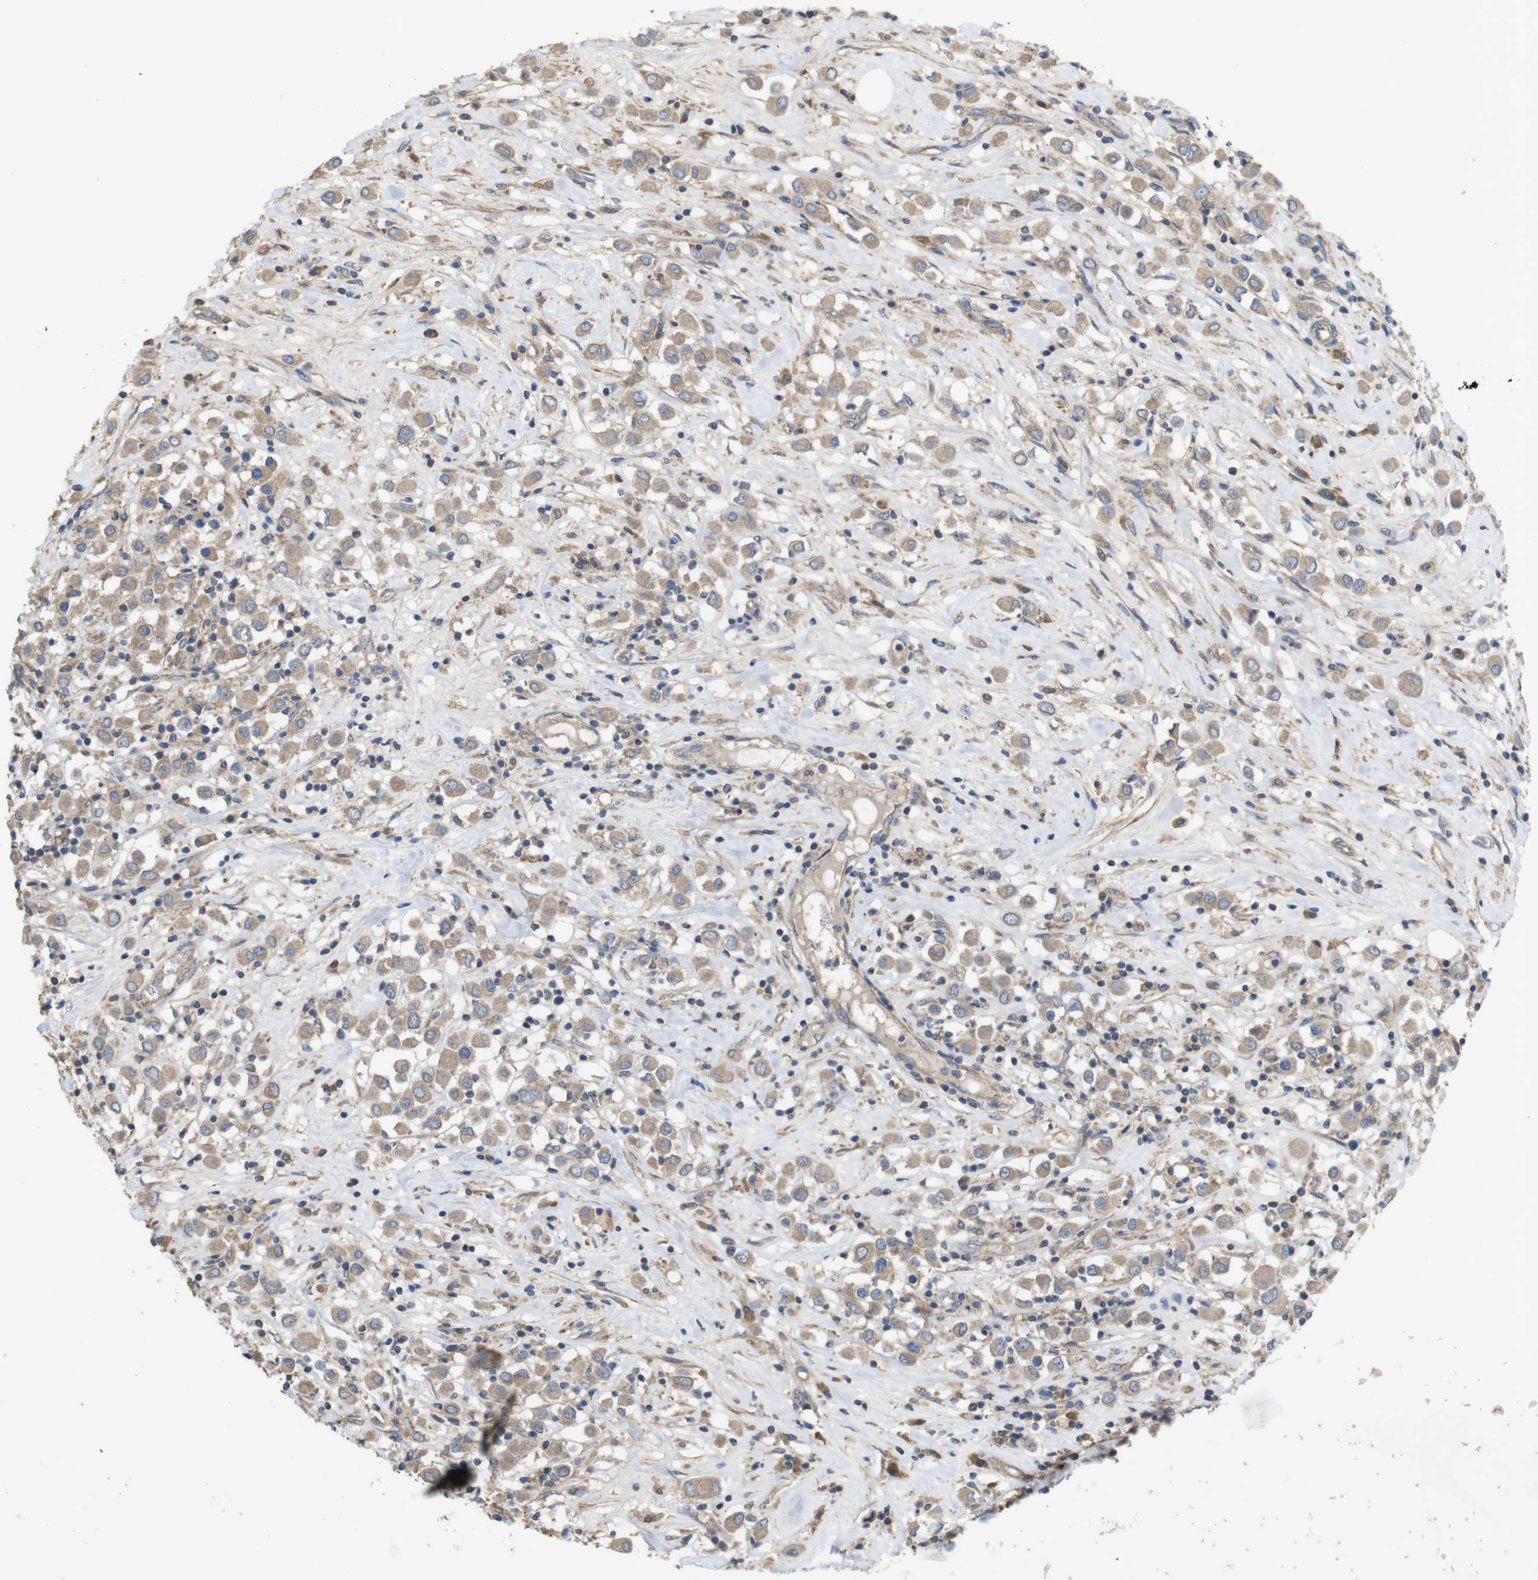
{"staining": {"intensity": "weak", "quantity": ">75%", "location": "cytoplasmic/membranous"}, "tissue": "breast cancer", "cell_type": "Tumor cells", "image_type": "cancer", "snomed": [{"axis": "morphology", "description": "Duct carcinoma"}, {"axis": "topography", "description": "Breast"}], "caption": "Human breast intraductal carcinoma stained for a protein (brown) exhibits weak cytoplasmic/membranous positive expression in approximately >75% of tumor cells.", "gene": "KCNS3", "patient": {"sex": "female", "age": 61}}